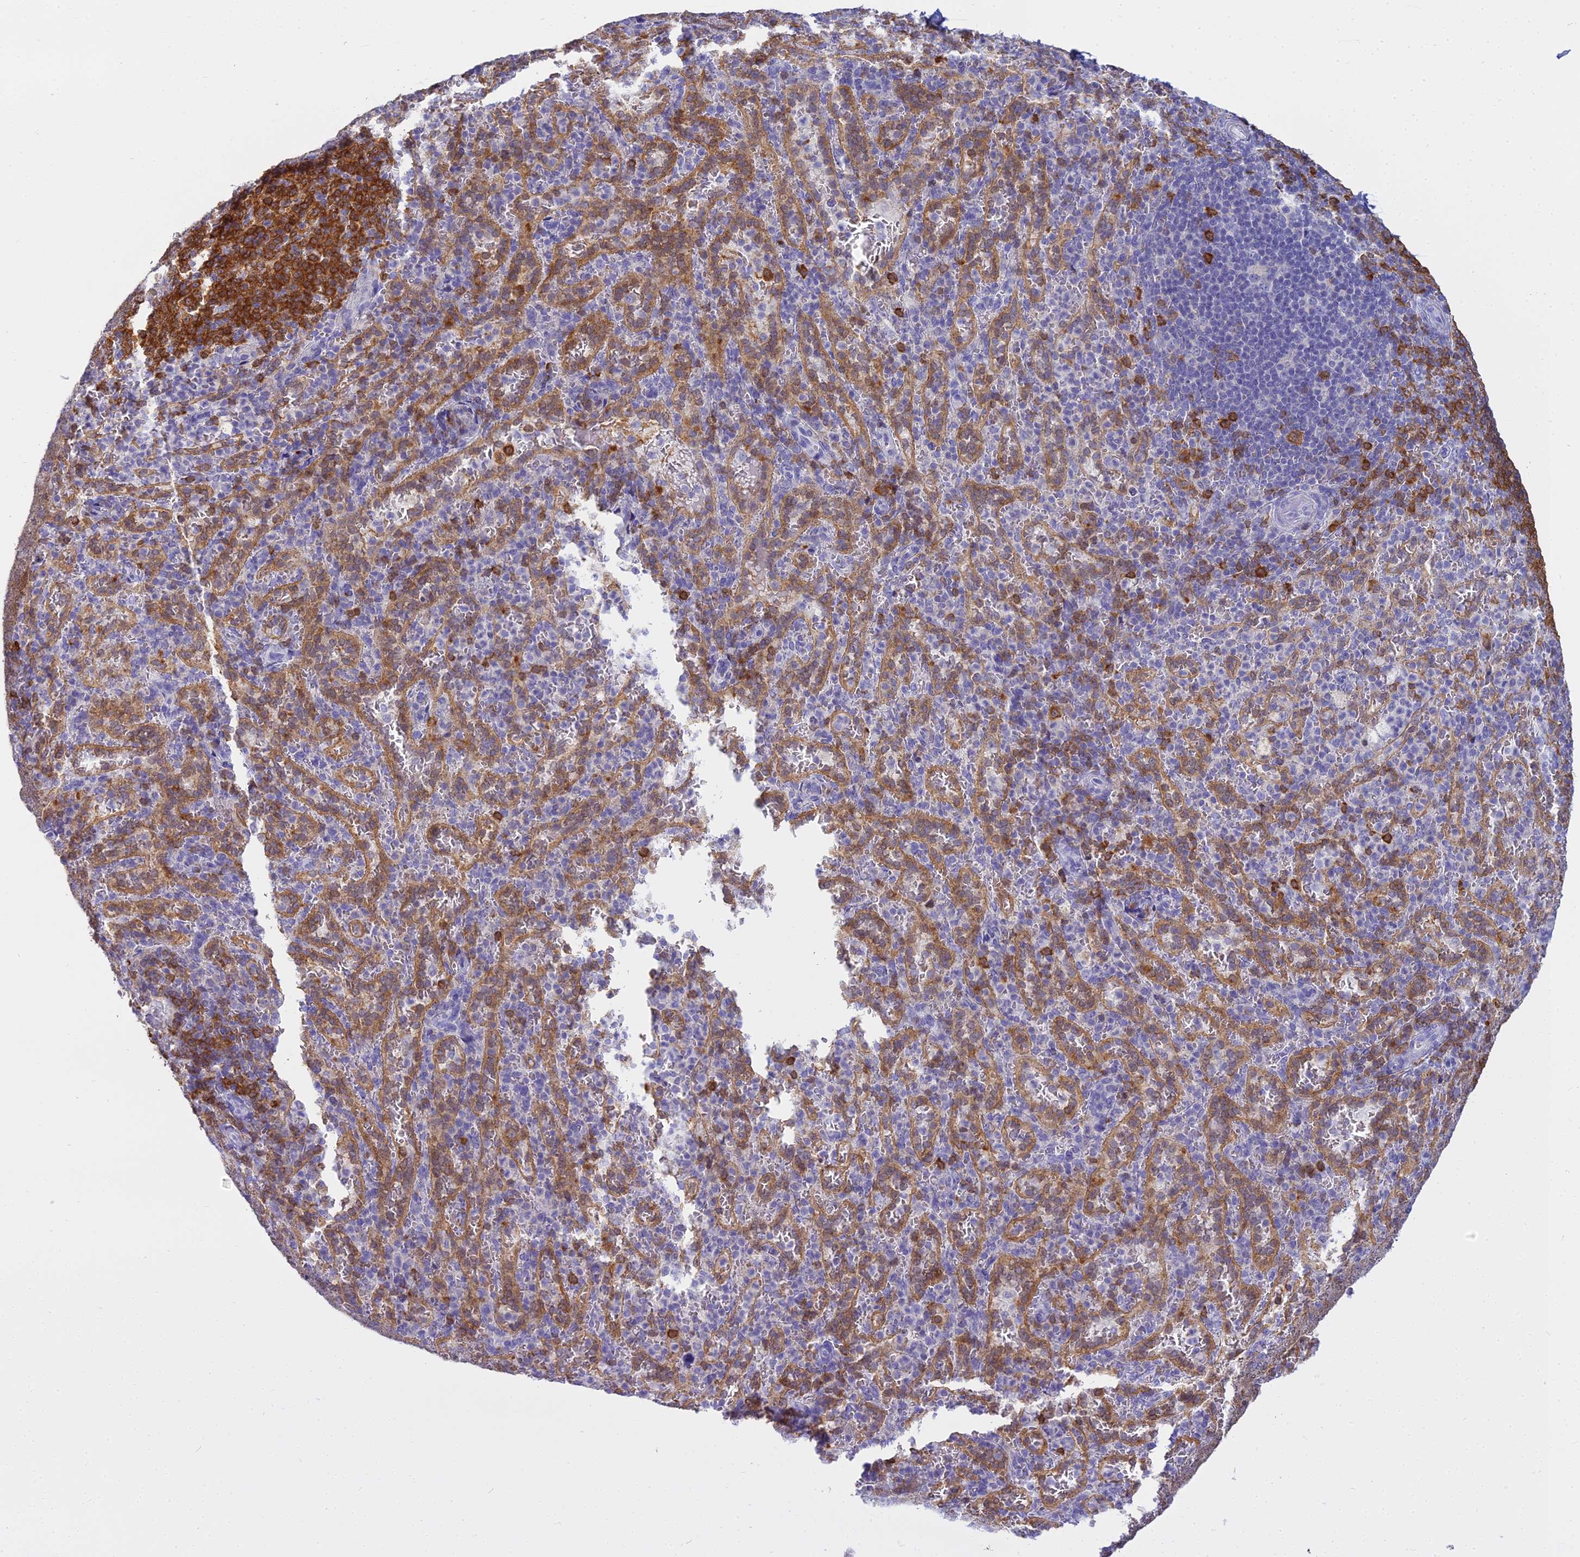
{"staining": {"intensity": "strong", "quantity": "<25%", "location": "cytoplasmic/membranous"}, "tissue": "spleen", "cell_type": "Cells in red pulp", "image_type": "normal", "snomed": [{"axis": "morphology", "description": "Normal tissue, NOS"}, {"axis": "topography", "description": "Spleen"}], "caption": "A photomicrograph showing strong cytoplasmic/membranous positivity in approximately <25% of cells in red pulp in benign spleen, as visualized by brown immunohistochemical staining.", "gene": "BLNK", "patient": {"sex": "female", "age": 21}}